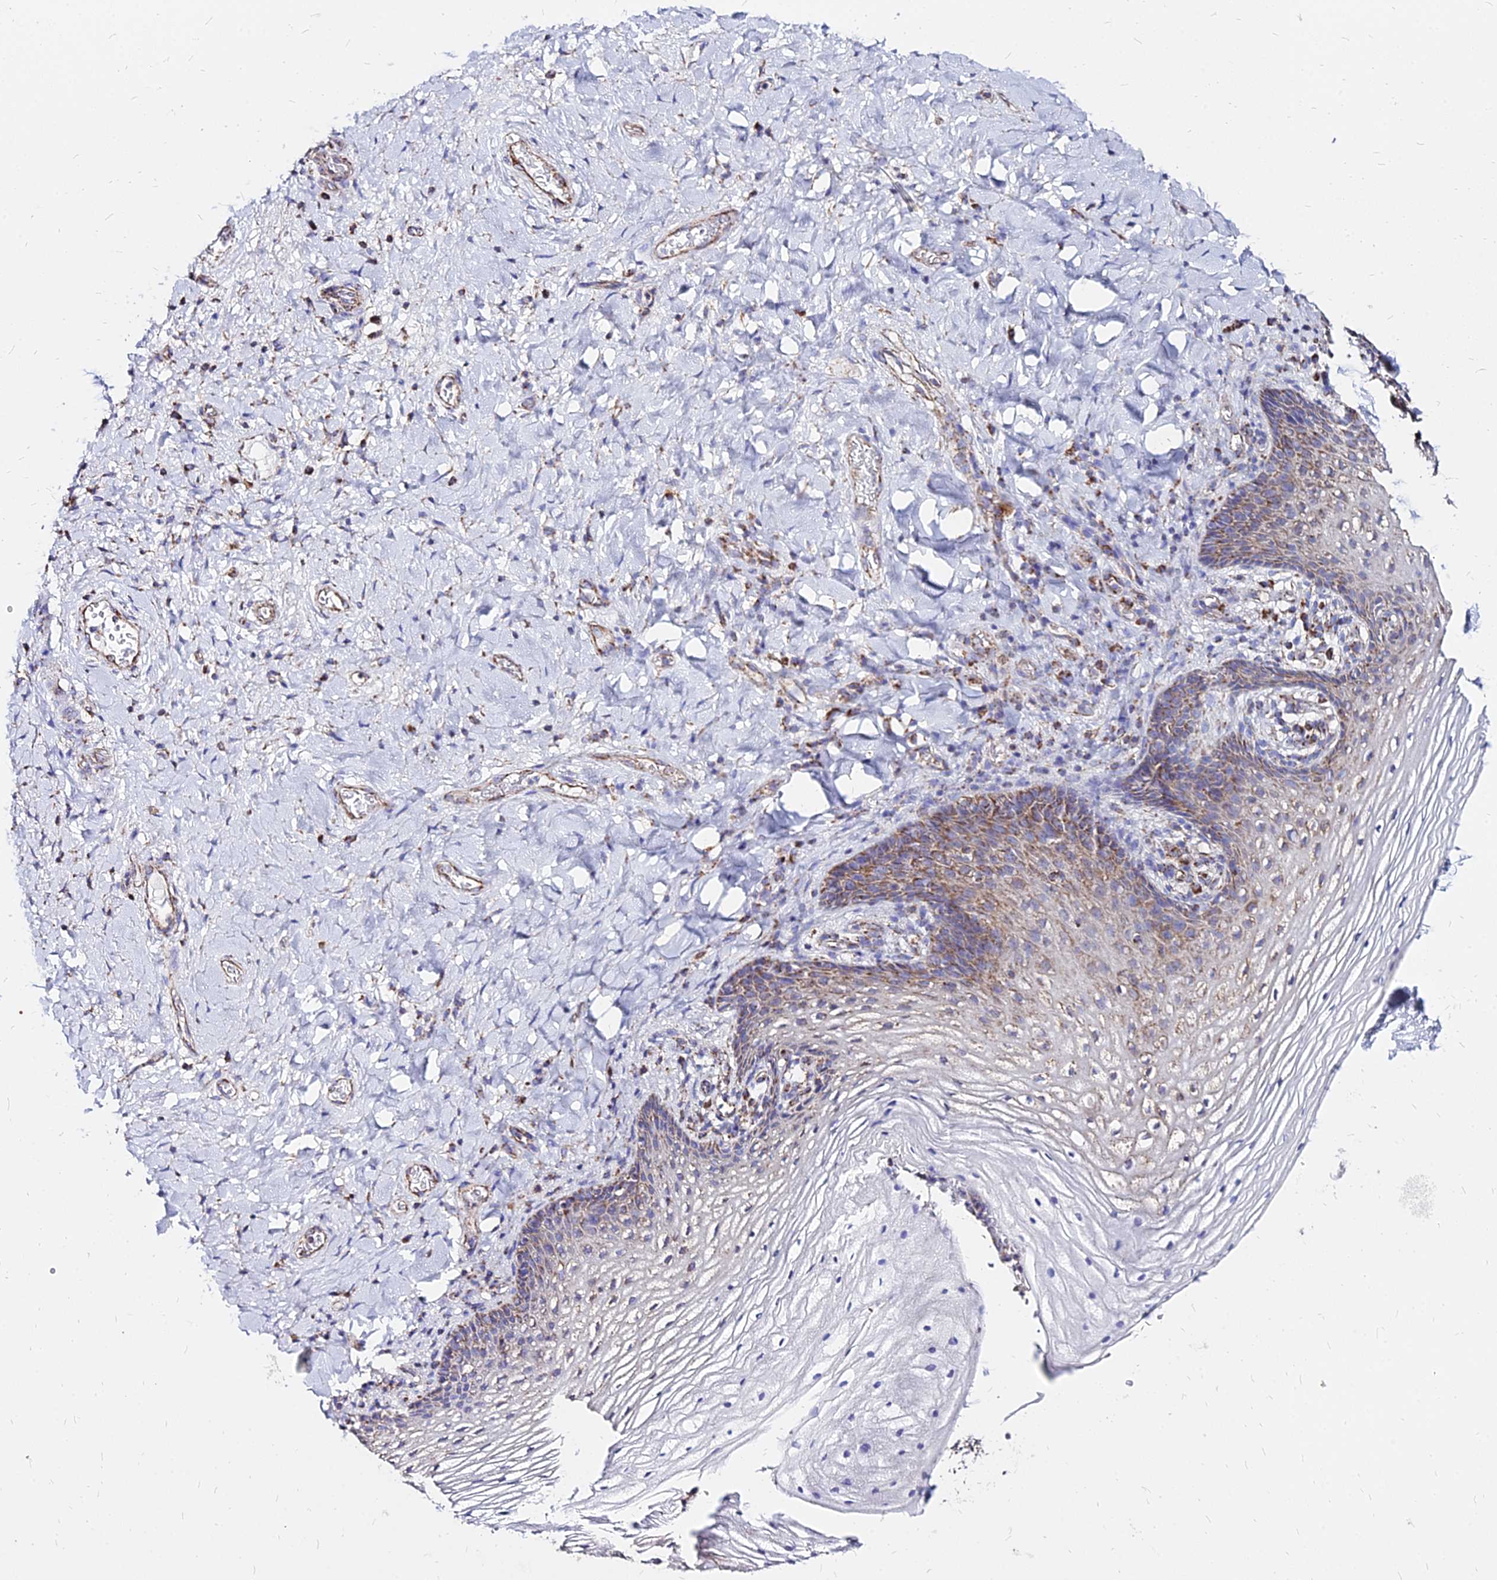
{"staining": {"intensity": "moderate", "quantity": "25%-75%", "location": "cytoplasmic/membranous"}, "tissue": "vagina", "cell_type": "Squamous epithelial cells", "image_type": "normal", "snomed": [{"axis": "morphology", "description": "Normal tissue, NOS"}, {"axis": "topography", "description": "Vagina"}], "caption": "Immunohistochemistry (IHC) photomicrograph of benign vagina stained for a protein (brown), which displays medium levels of moderate cytoplasmic/membranous expression in approximately 25%-75% of squamous epithelial cells.", "gene": "DLD", "patient": {"sex": "female", "age": 60}}